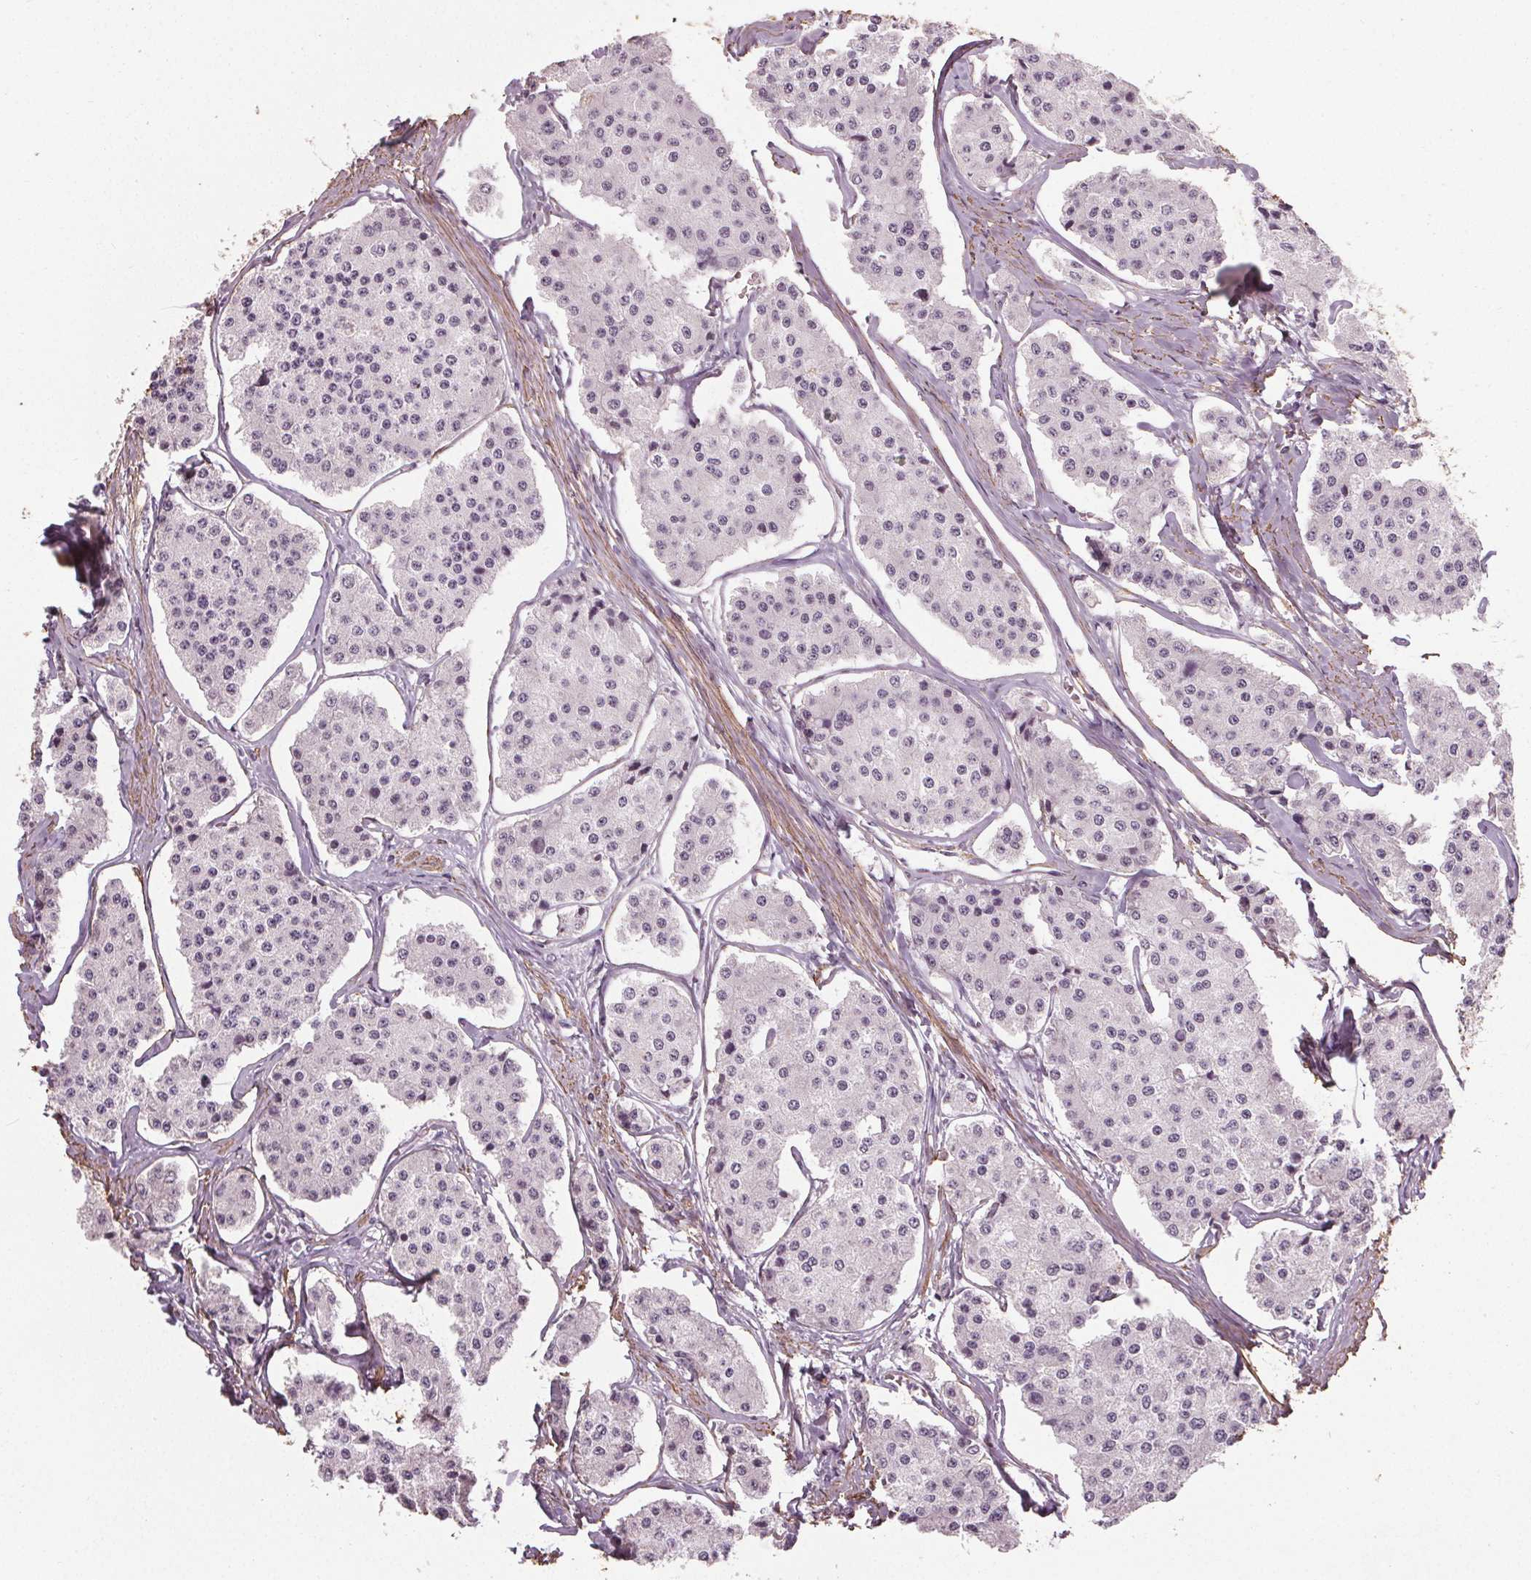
{"staining": {"intensity": "negative", "quantity": "none", "location": "none"}, "tissue": "carcinoid", "cell_type": "Tumor cells", "image_type": "cancer", "snomed": [{"axis": "morphology", "description": "Carcinoid, malignant, NOS"}, {"axis": "topography", "description": "Small intestine"}], "caption": "Immunohistochemical staining of human carcinoid (malignant) reveals no significant staining in tumor cells.", "gene": "PKP1", "patient": {"sex": "female", "age": 65}}